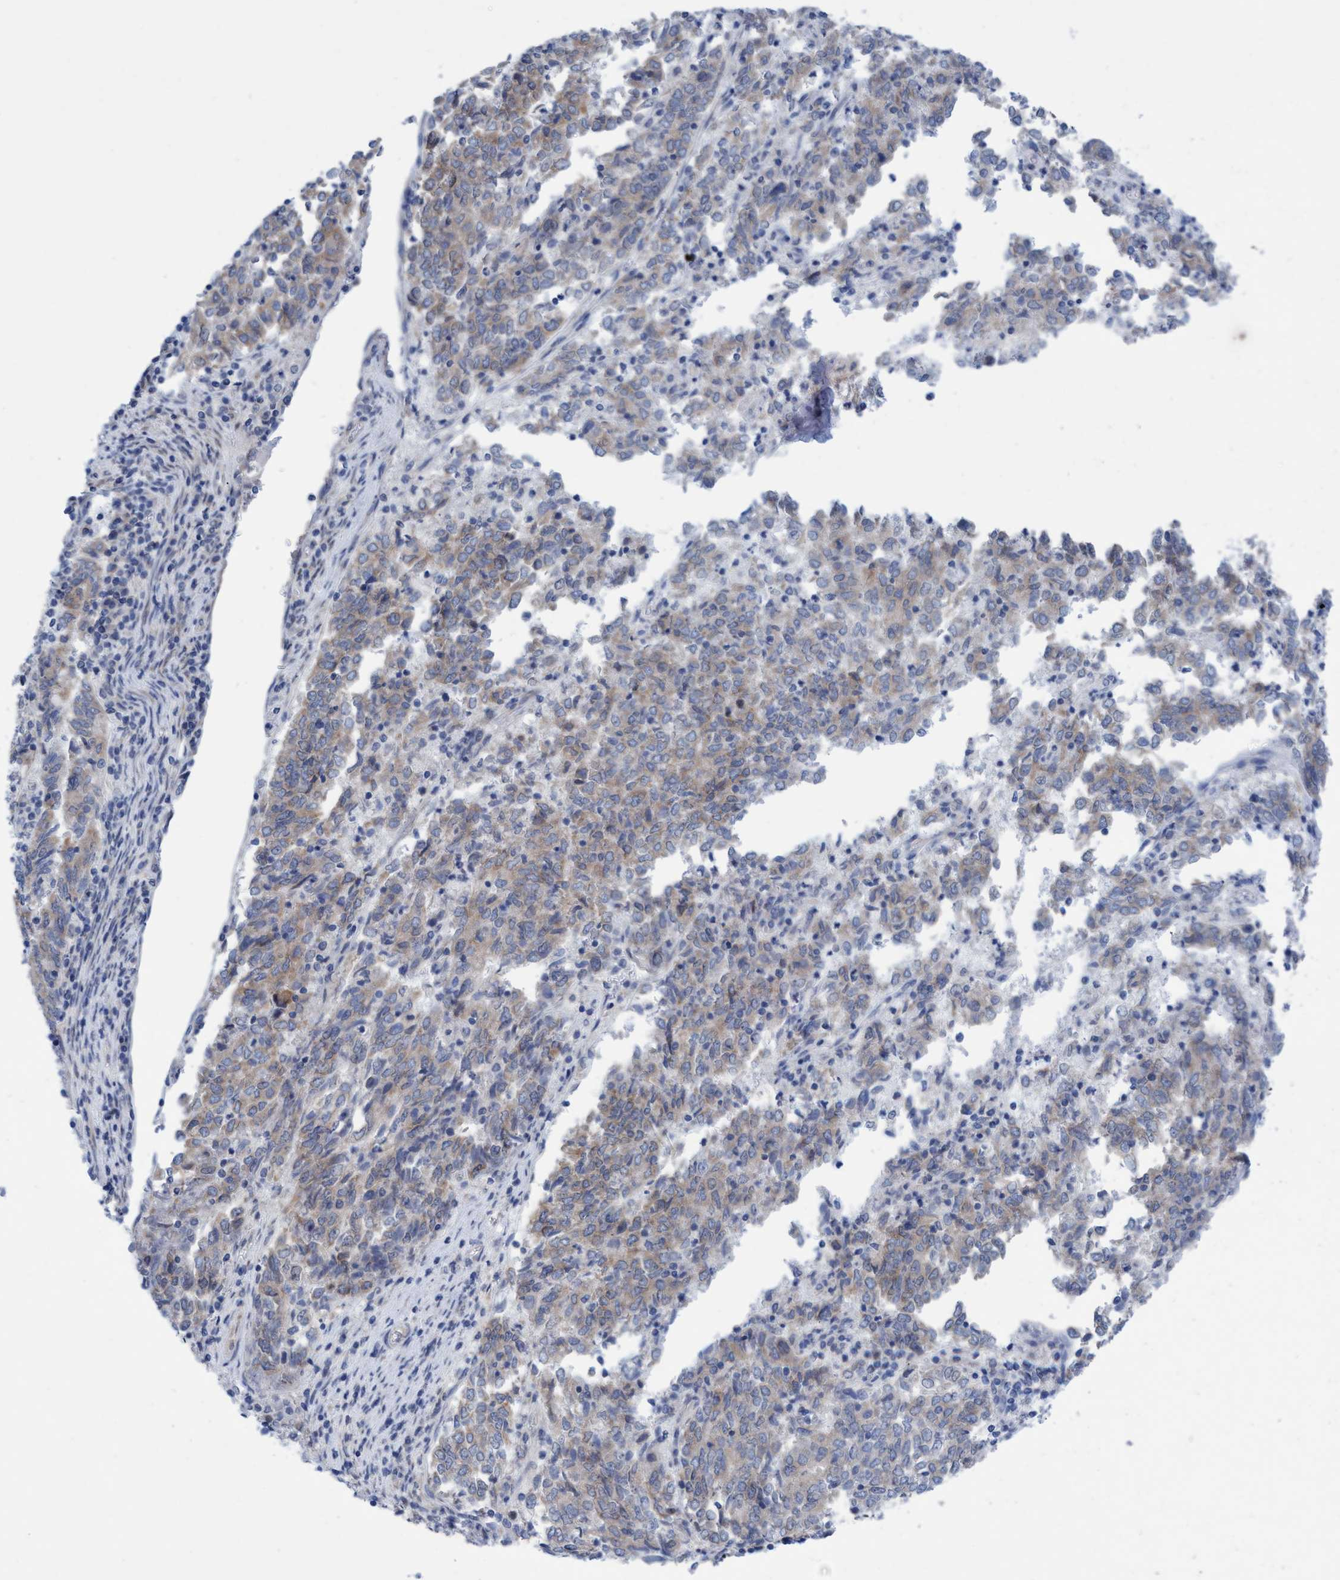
{"staining": {"intensity": "weak", "quantity": ">75%", "location": "cytoplasmic/membranous"}, "tissue": "endometrial cancer", "cell_type": "Tumor cells", "image_type": "cancer", "snomed": [{"axis": "morphology", "description": "Adenocarcinoma, NOS"}, {"axis": "topography", "description": "Endometrium"}], "caption": "Endometrial cancer tissue shows weak cytoplasmic/membranous staining in about >75% of tumor cells, visualized by immunohistochemistry.", "gene": "RSAD1", "patient": {"sex": "female", "age": 80}}